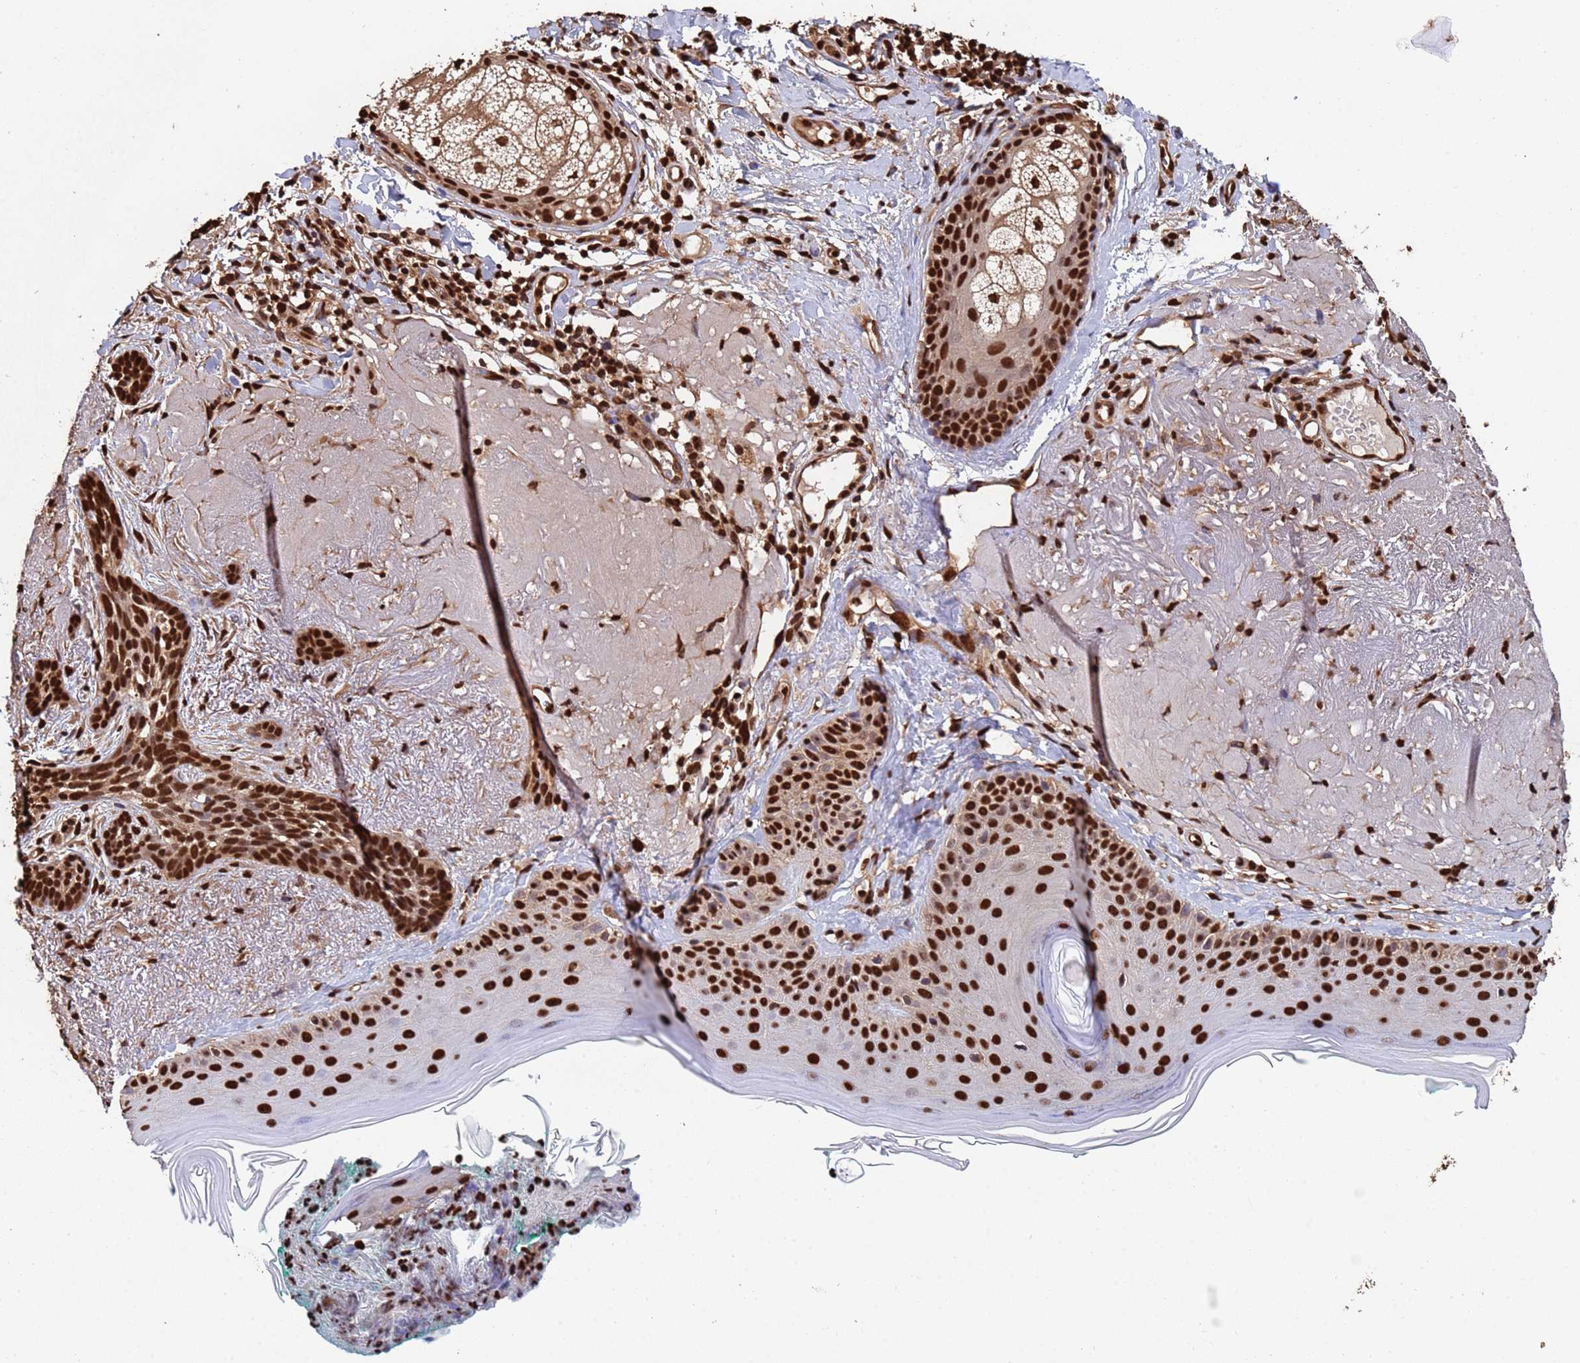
{"staining": {"intensity": "strong", "quantity": ">75%", "location": "nuclear"}, "tissue": "skin cancer", "cell_type": "Tumor cells", "image_type": "cancer", "snomed": [{"axis": "morphology", "description": "Basal cell carcinoma"}, {"axis": "topography", "description": "Skin"}], "caption": "Skin basal cell carcinoma stained with DAB immunohistochemistry exhibits high levels of strong nuclear positivity in about >75% of tumor cells.", "gene": "SUMO4", "patient": {"sex": "male", "age": 71}}